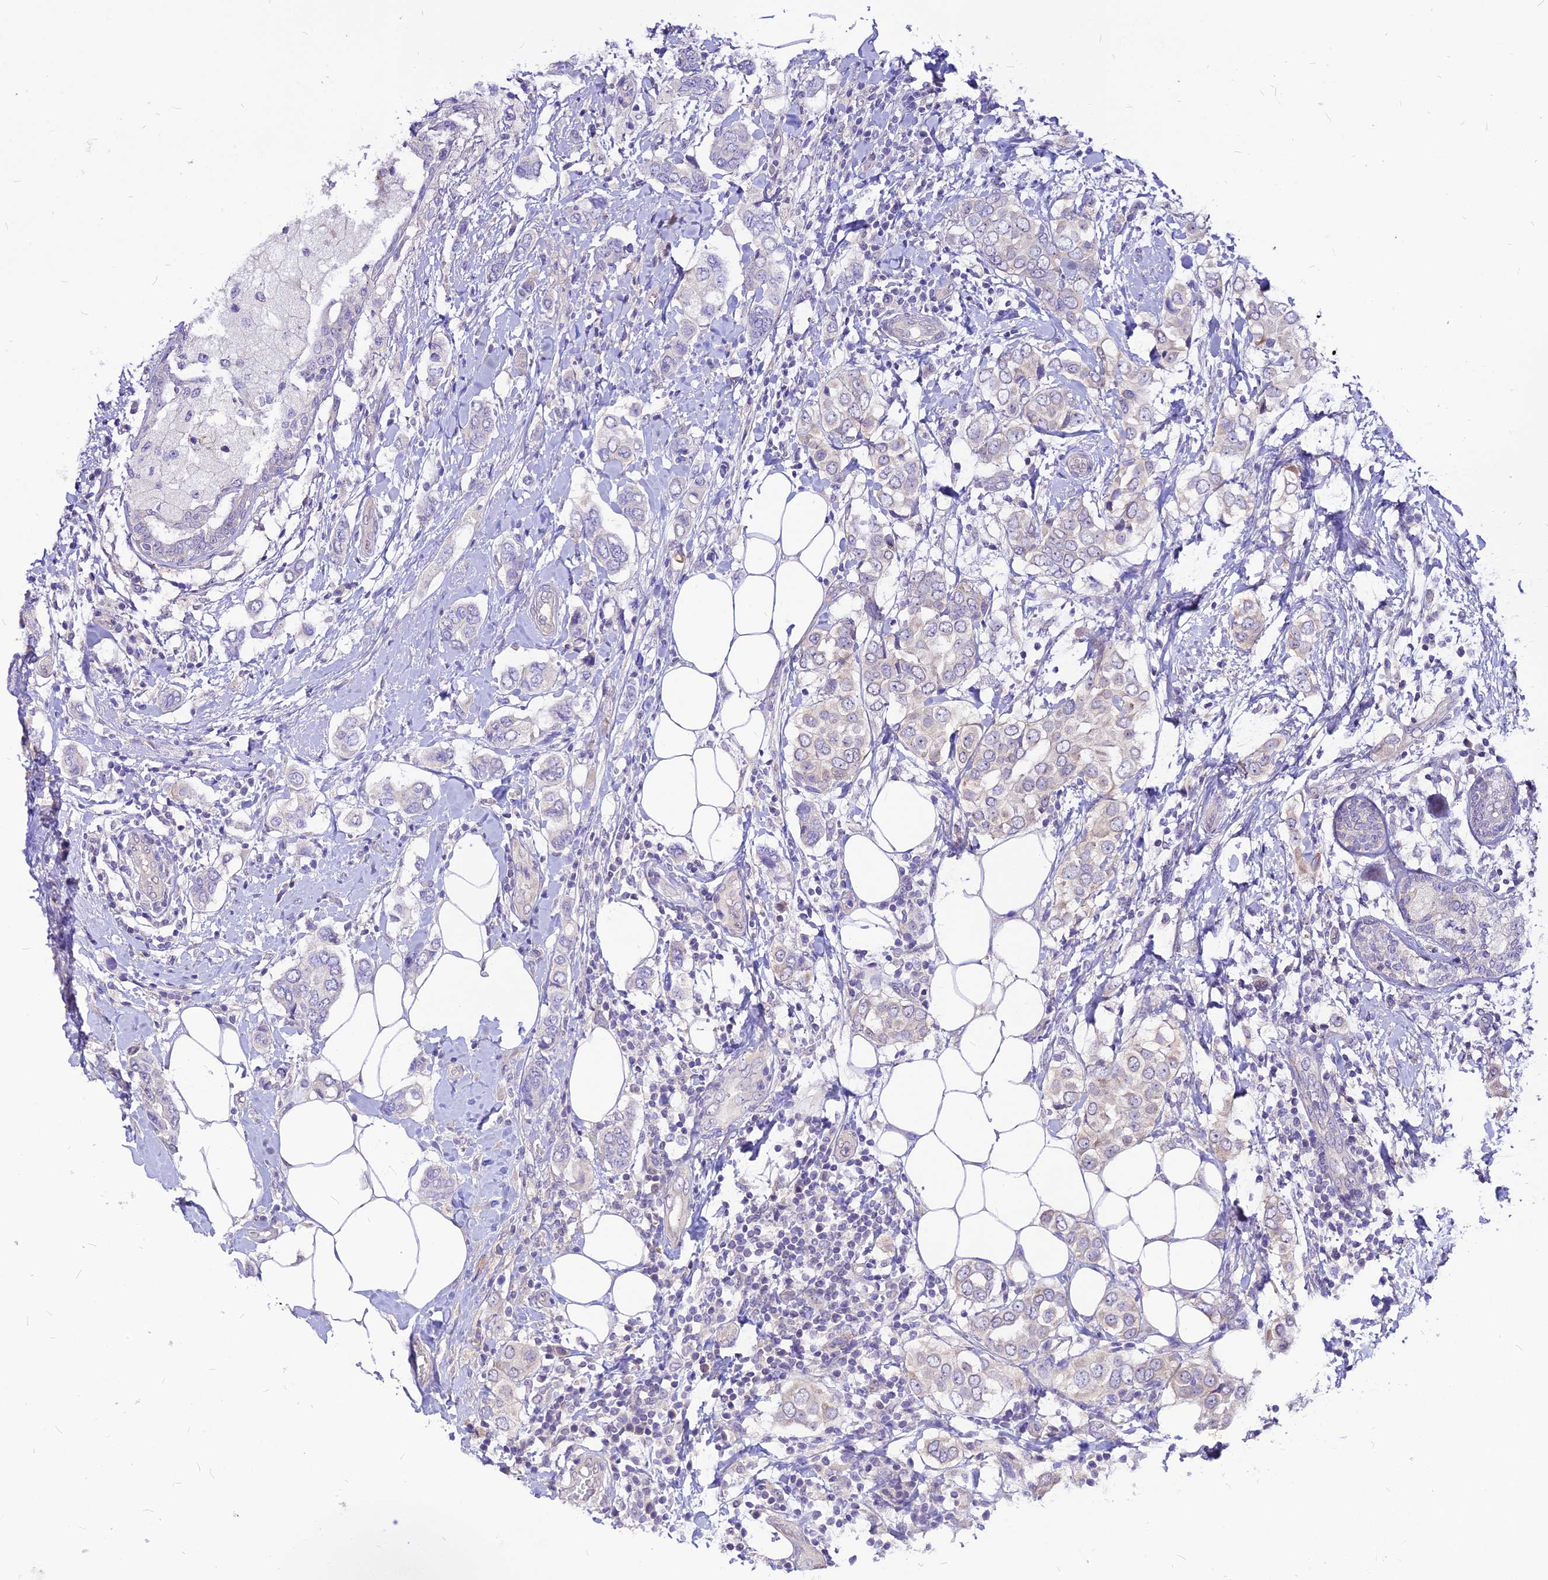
{"staining": {"intensity": "negative", "quantity": "none", "location": "none"}, "tissue": "breast cancer", "cell_type": "Tumor cells", "image_type": "cancer", "snomed": [{"axis": "morphology", "description": "Lobular carcinoma"}, {"axis": "topography", "description": "Breast"}], "caption": "IHC of human lobular carcinoma (breast) displays no expression in tumor cells.", "gene": "CZIB", "patient": {"sex": "female", "age": 51}}